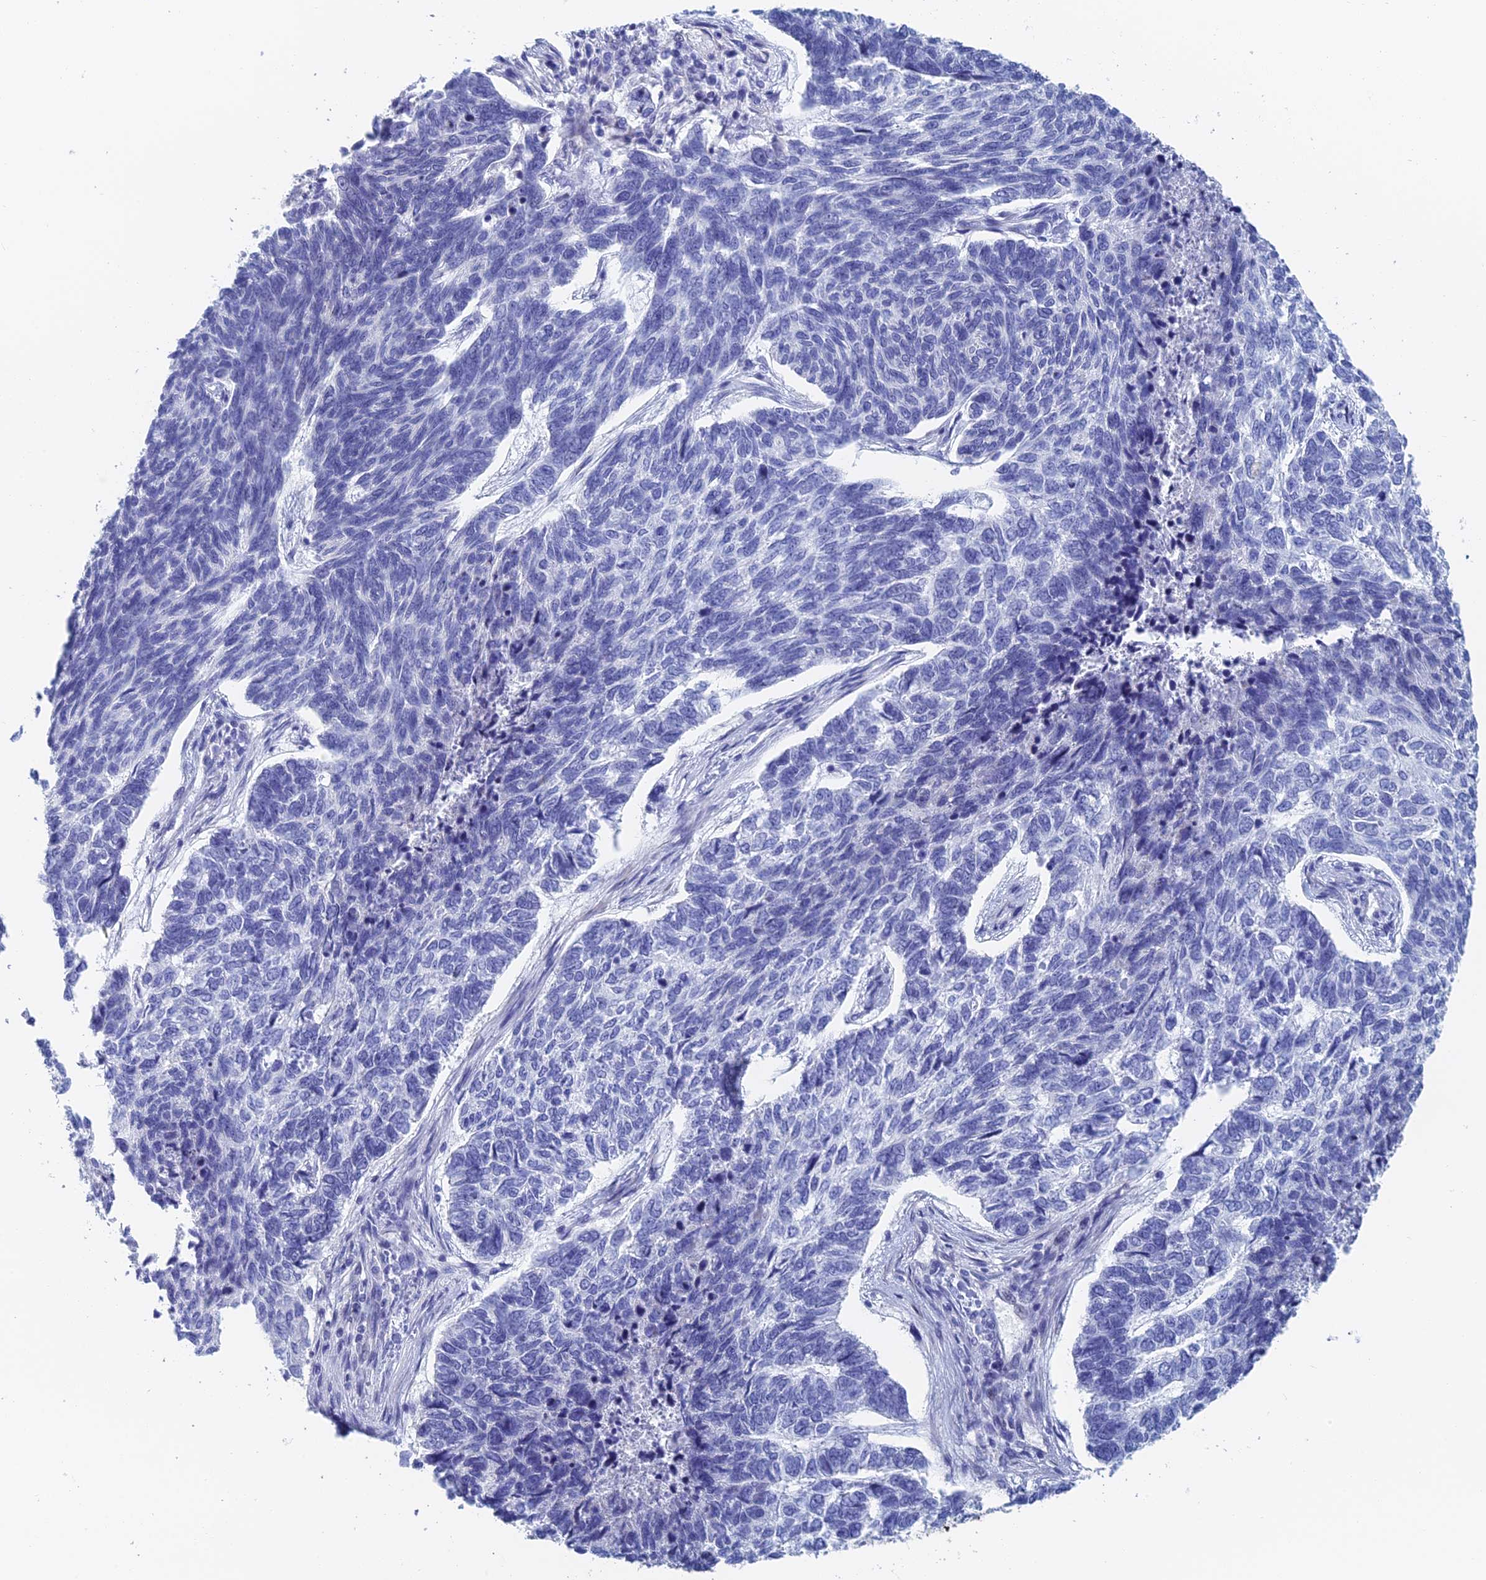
{"staining": {"intensity": "negative", "quantity": "none", "location": "none"}, "tissue": "skin cancer", "cell_type": "Tumor cells", "image_type": "cancer", "snomed": [{"axis": "morphology", "description": "Basal cell carcinoma"}, {"axis": "topography", "description": "Skin"}], "caption": "A high-resolution image shows immunohistochemistry (IHC) staining of skin basal cell carcinoma, which reveals no significant positivity in tumor cells.", "gene": "KCNK18", "patient": {"sex": "female", "age": 65}}